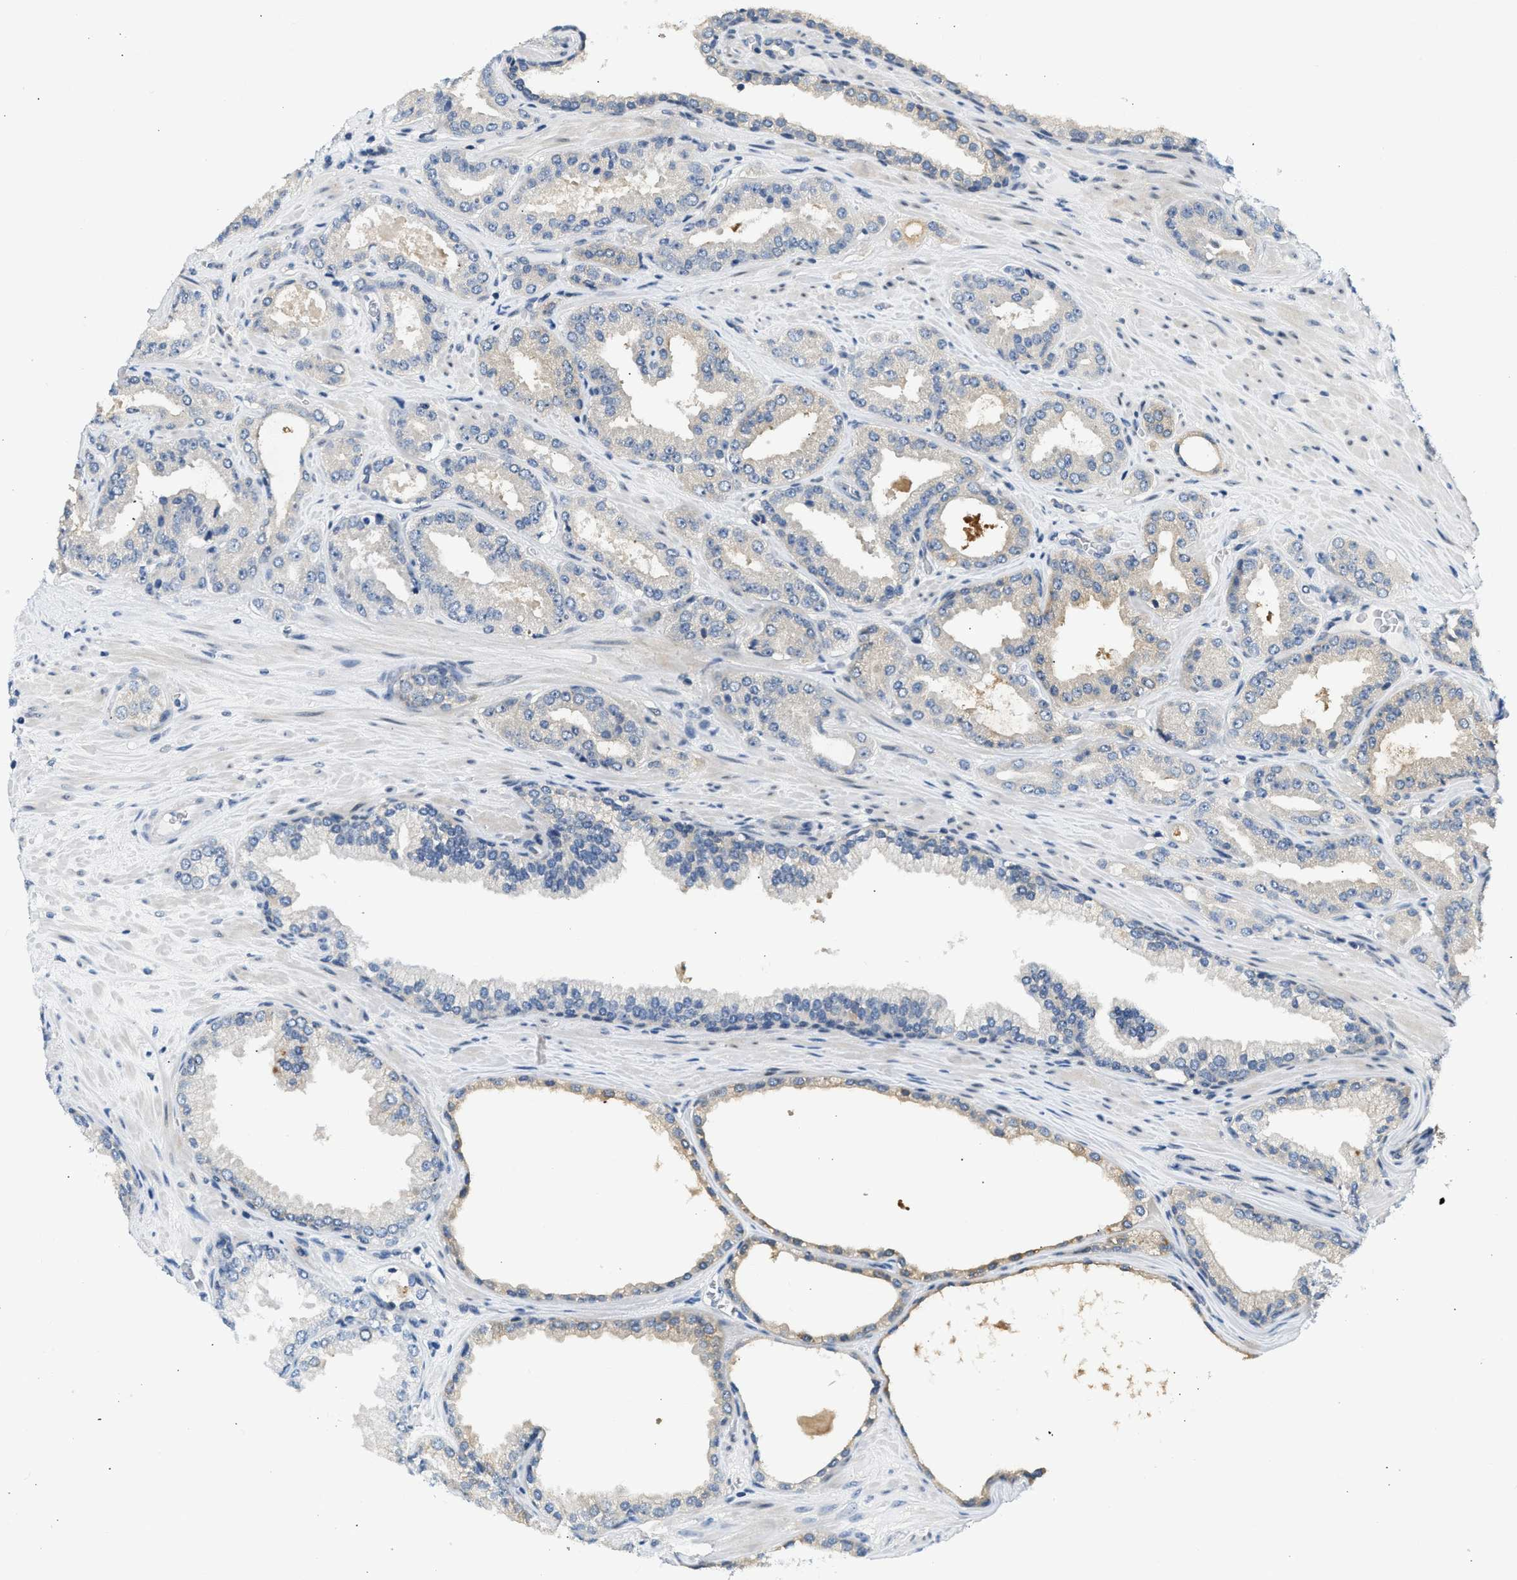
{"staining": {"intensity": "weak", "quantity": "<25%", "location": "cytoplasmic/membranous"}, "tissue": "prostate cancer", "cell_type": "Tumor cells", "image_type": "cancer", "snomed": [{"axis": "morphology", "description": "Adenocarcinoma, High grade"}, {"axis": "topography", "description": "Prostate"}], "caption": "Adenocarcinoma (high-grade) (prostate) stained for a protein using immunohistochemistry reveals no expression tumor cells.", "gene": "OLIG3", "patient": {"sex": "male", "age": 71}}